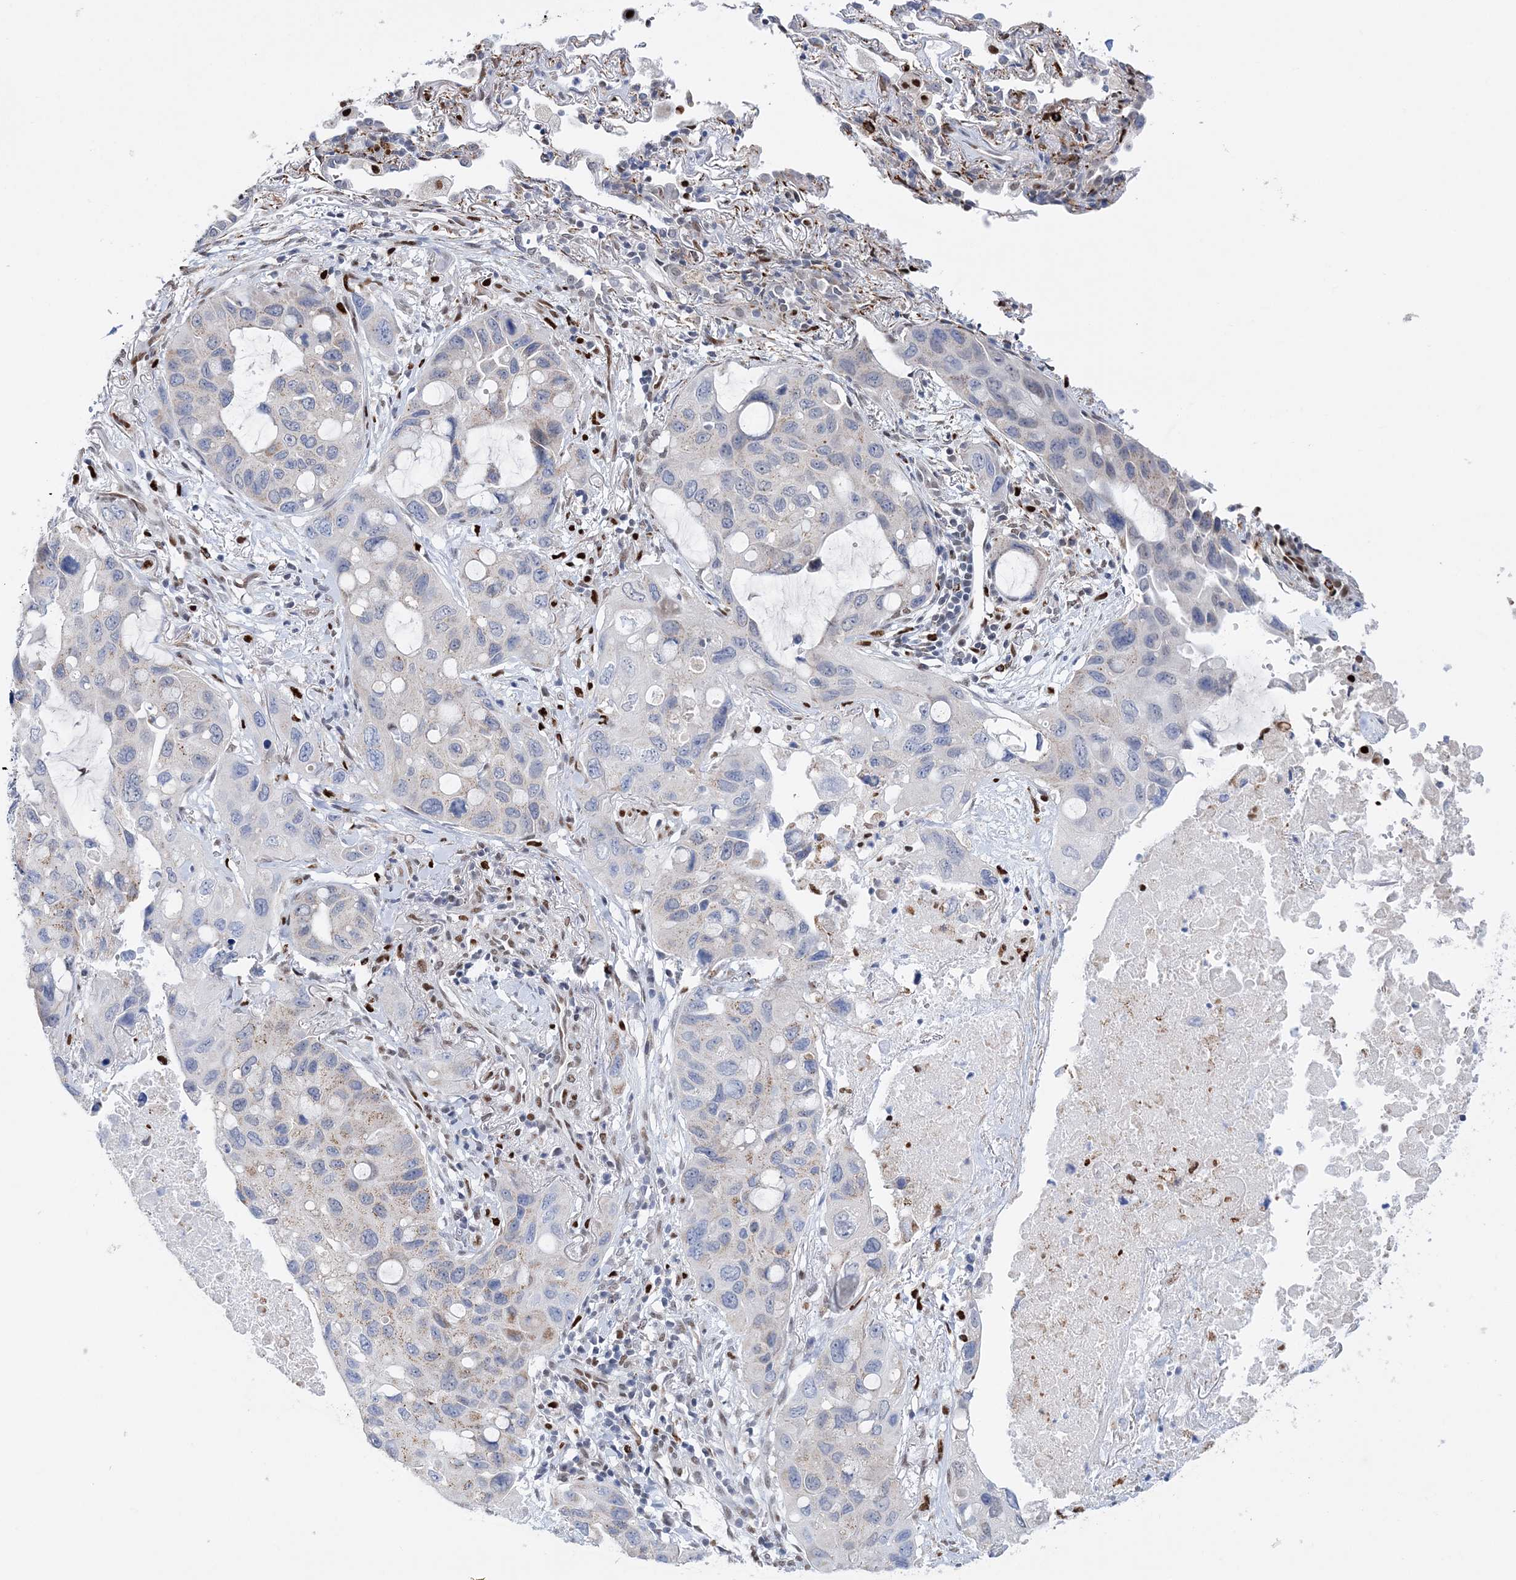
{"staining": {"intensity": "weak", "quantity": "<25%", "location": "cytoplasmic/membranous"}, "tissue": "lung cancer", "cell_type": "Tumor cells", "image_type": "cancer", "snomed": [{"axis": "morphology", "description": "Squamous cell carcinoma, NOS"}, {"axis": "topography", "description": "Lung"}], "caption": "IHC photomicrograph of lung cancer stained for a protein (brown), which shows no positivity in tumor cells.", "gene": "NIT2", "patient": {"sex": "female", "age": 73}}